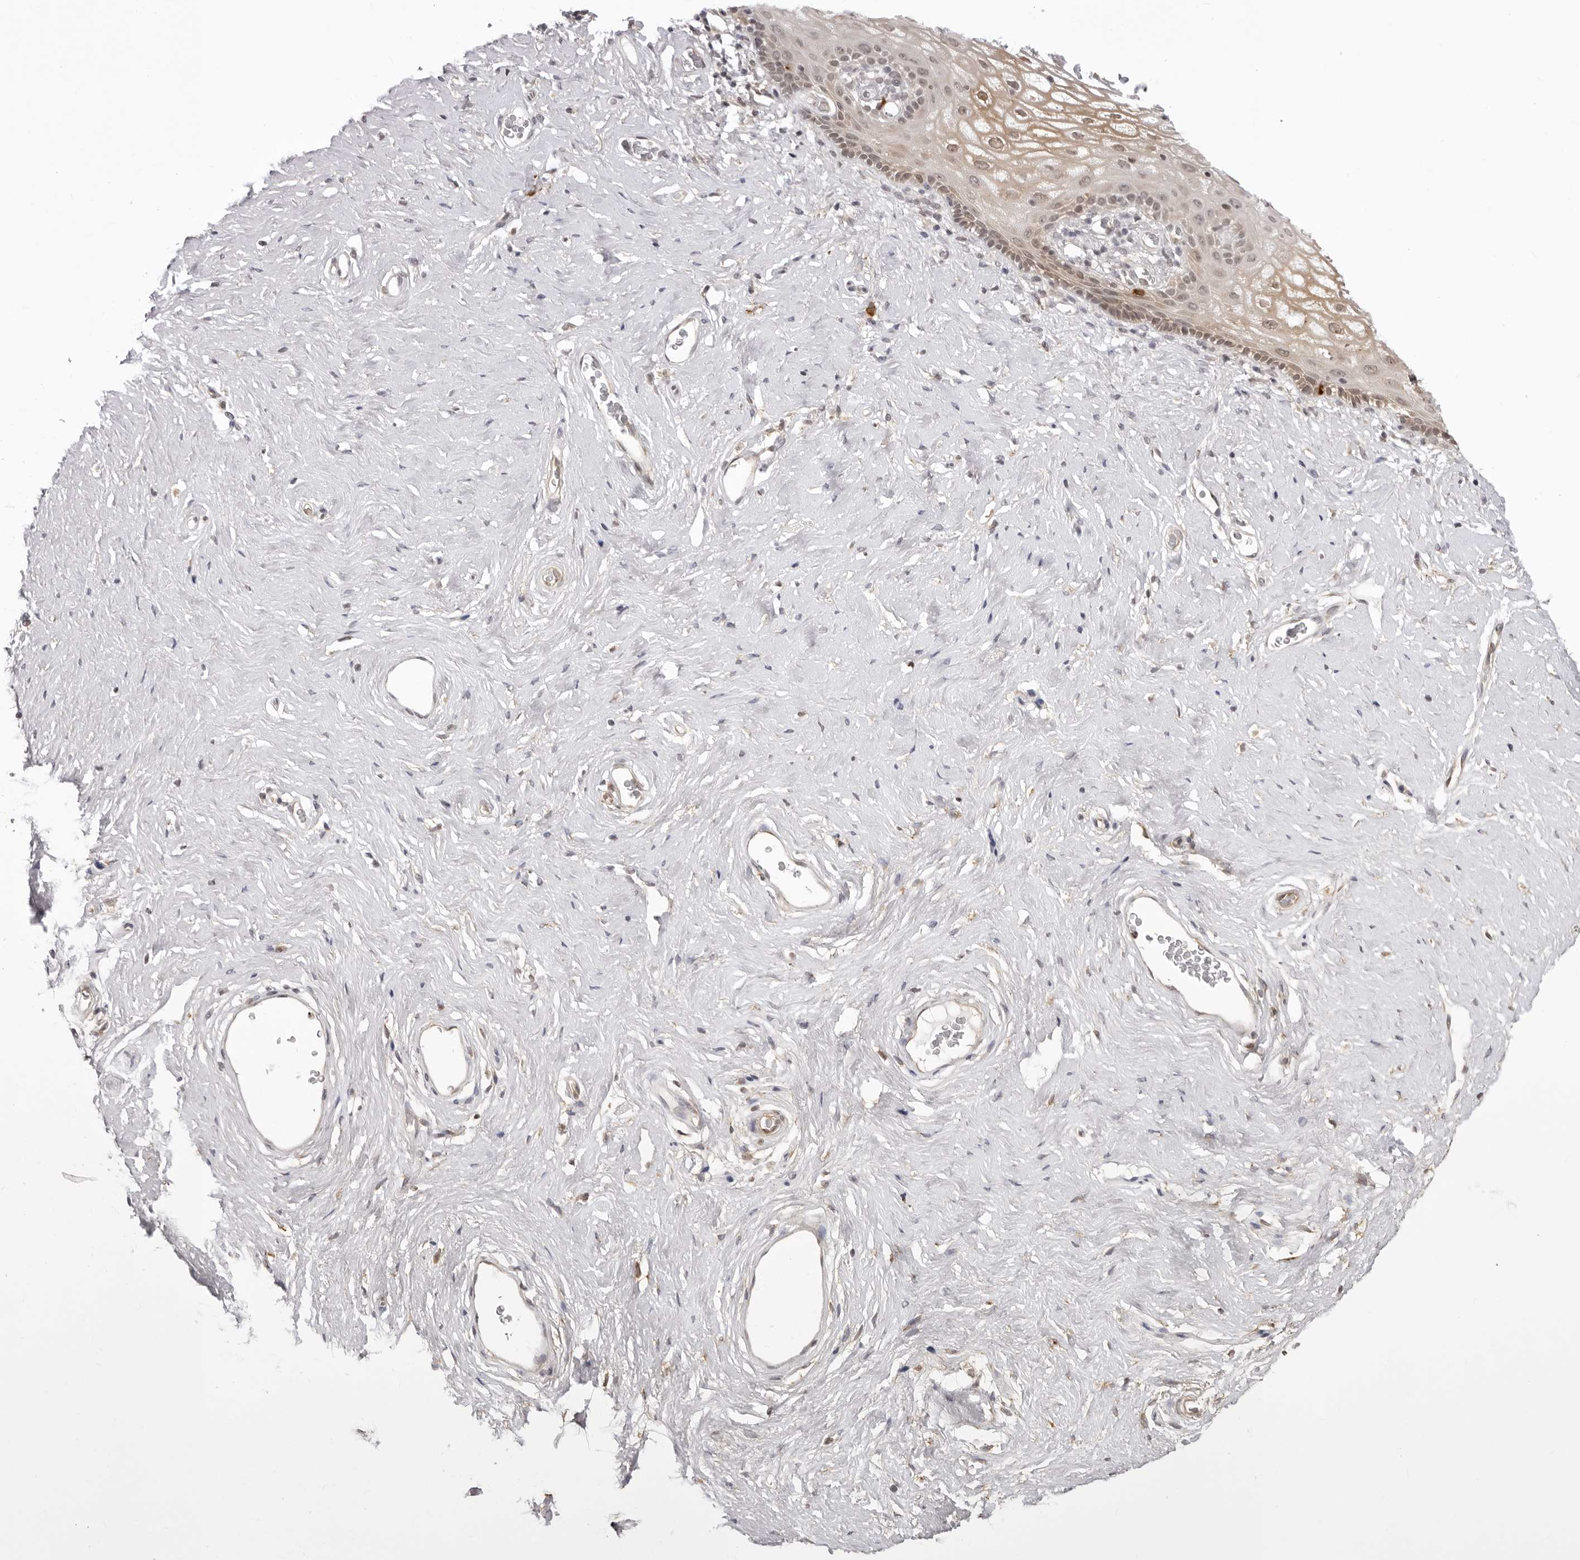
{"staining": {"intensity": "weak", "quantity": "25%-75%", "location": "cytoplasmic/membranous,nuclear"}, "tissue": "vagina", "cell_type": "Squamous epithelial cells", "image_type": "normal", "snomed": [{"axis": "morphology", "description": "Normal tissue, NOS"}, {"axis": "morphology", "description": "Adenocarcinoma, NOS"}, {"axis": "topography", "description": "Rectum"}, {"axis": "topography", "description": "Vagina"}], "caption": "Immunohistochemistry of benign vagina exhibits low levels of weak cytoplasmic/membranous,nuclear staining in about 25%-75% of squamous epithelial cells.", "gene": "ZC3H11A", "patient": {"sex": "female", "age": 71}}